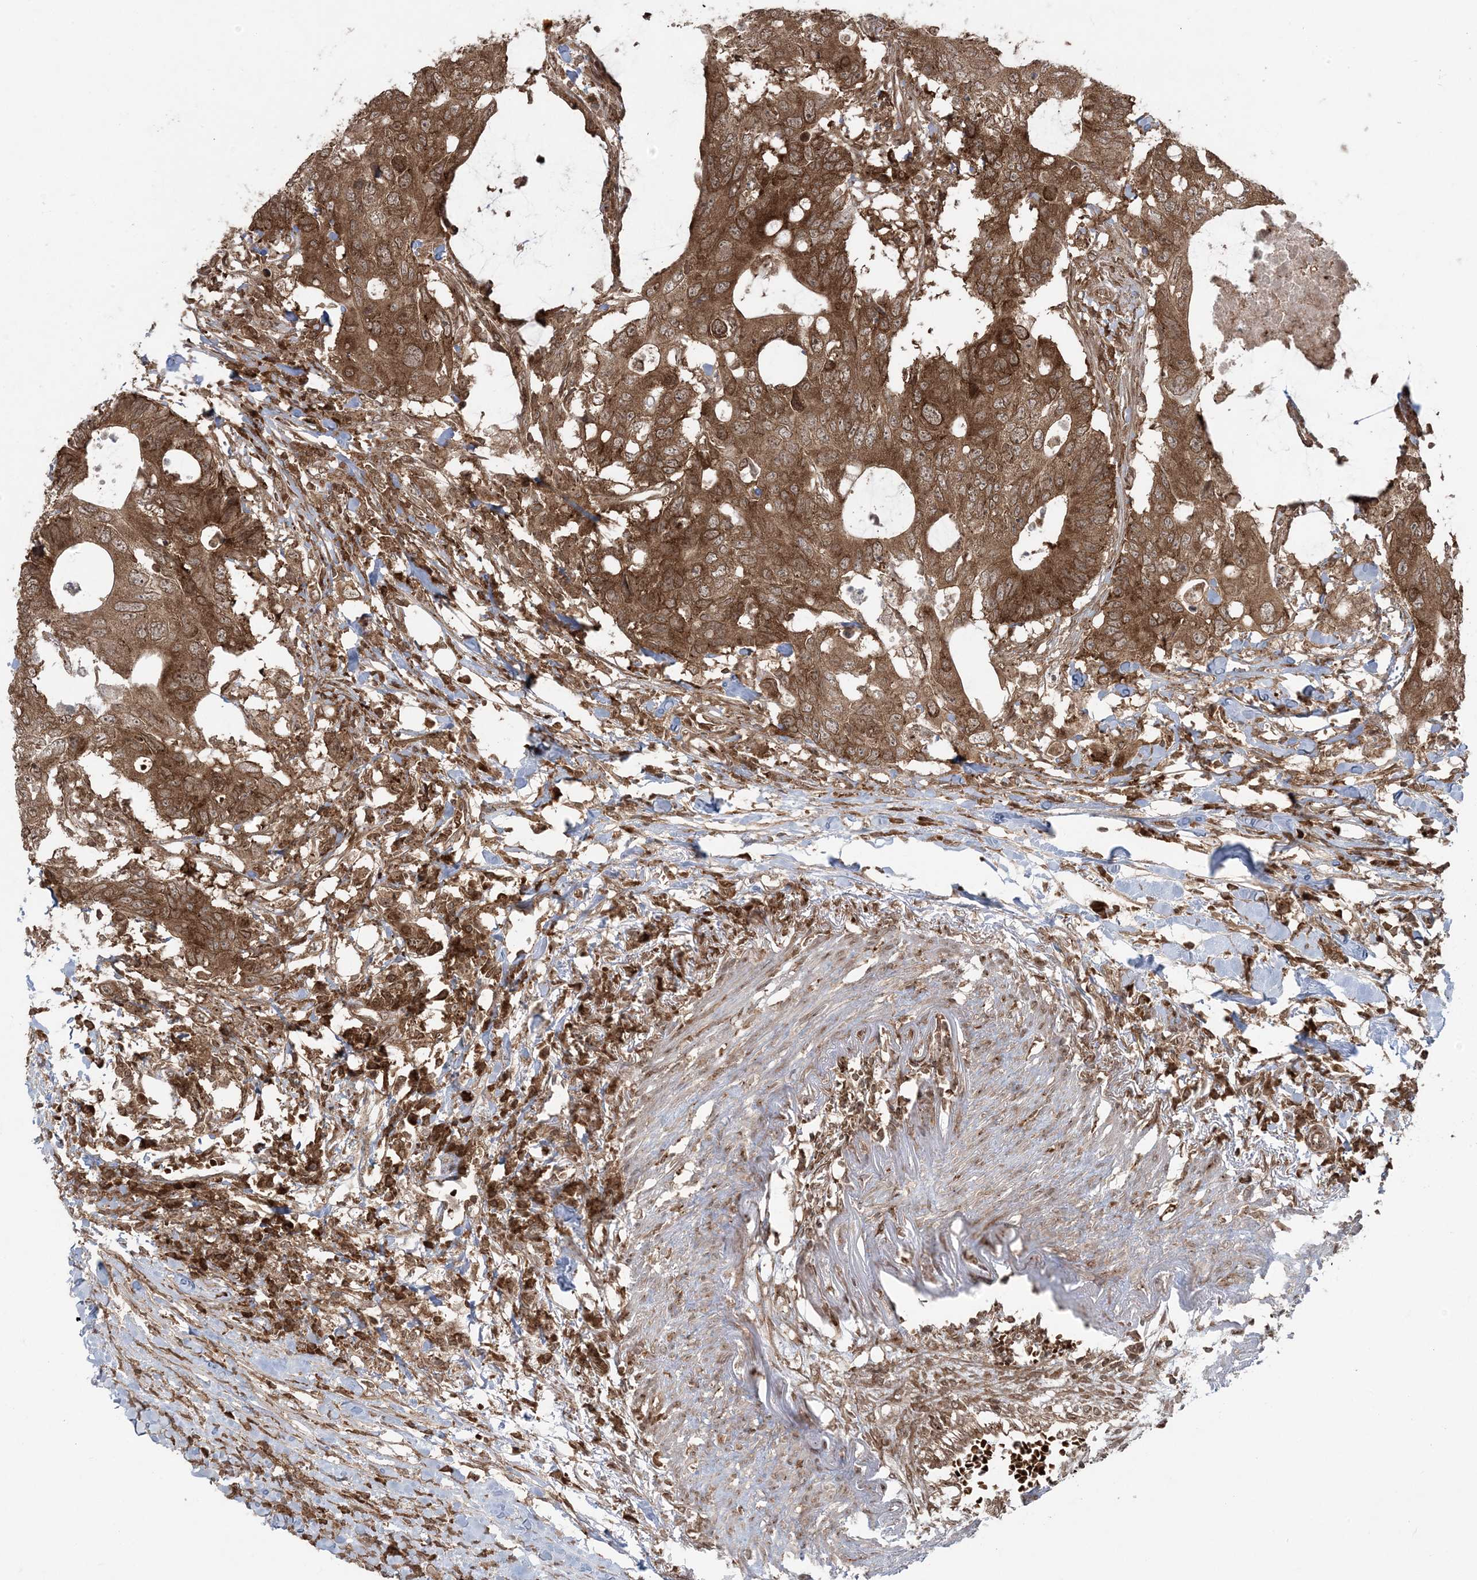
{"staining": {"intensity": "strong", "quantity": ">75%", "location": "cytoplasmic/membranous"}, "tissue": "colorectal cancer", "cell_type": "Tumor cells", "image_type": "cancer", "snomed": [{"axis": "morphology", "description": "Adenocarcinoma, NOS"}, {"axis": "topography", "description": "Colon"}], "caption": "DAB (3,3'-diaminobenzidine) immunohistochemical staining of colorectal cancer (adenocarcinoma) shows strong cytoplasmic/membranous protein expression in approximately >75% of tumor cells.", "gene": "DDX19B", "patient": {"sex": "male", "age": 71}}